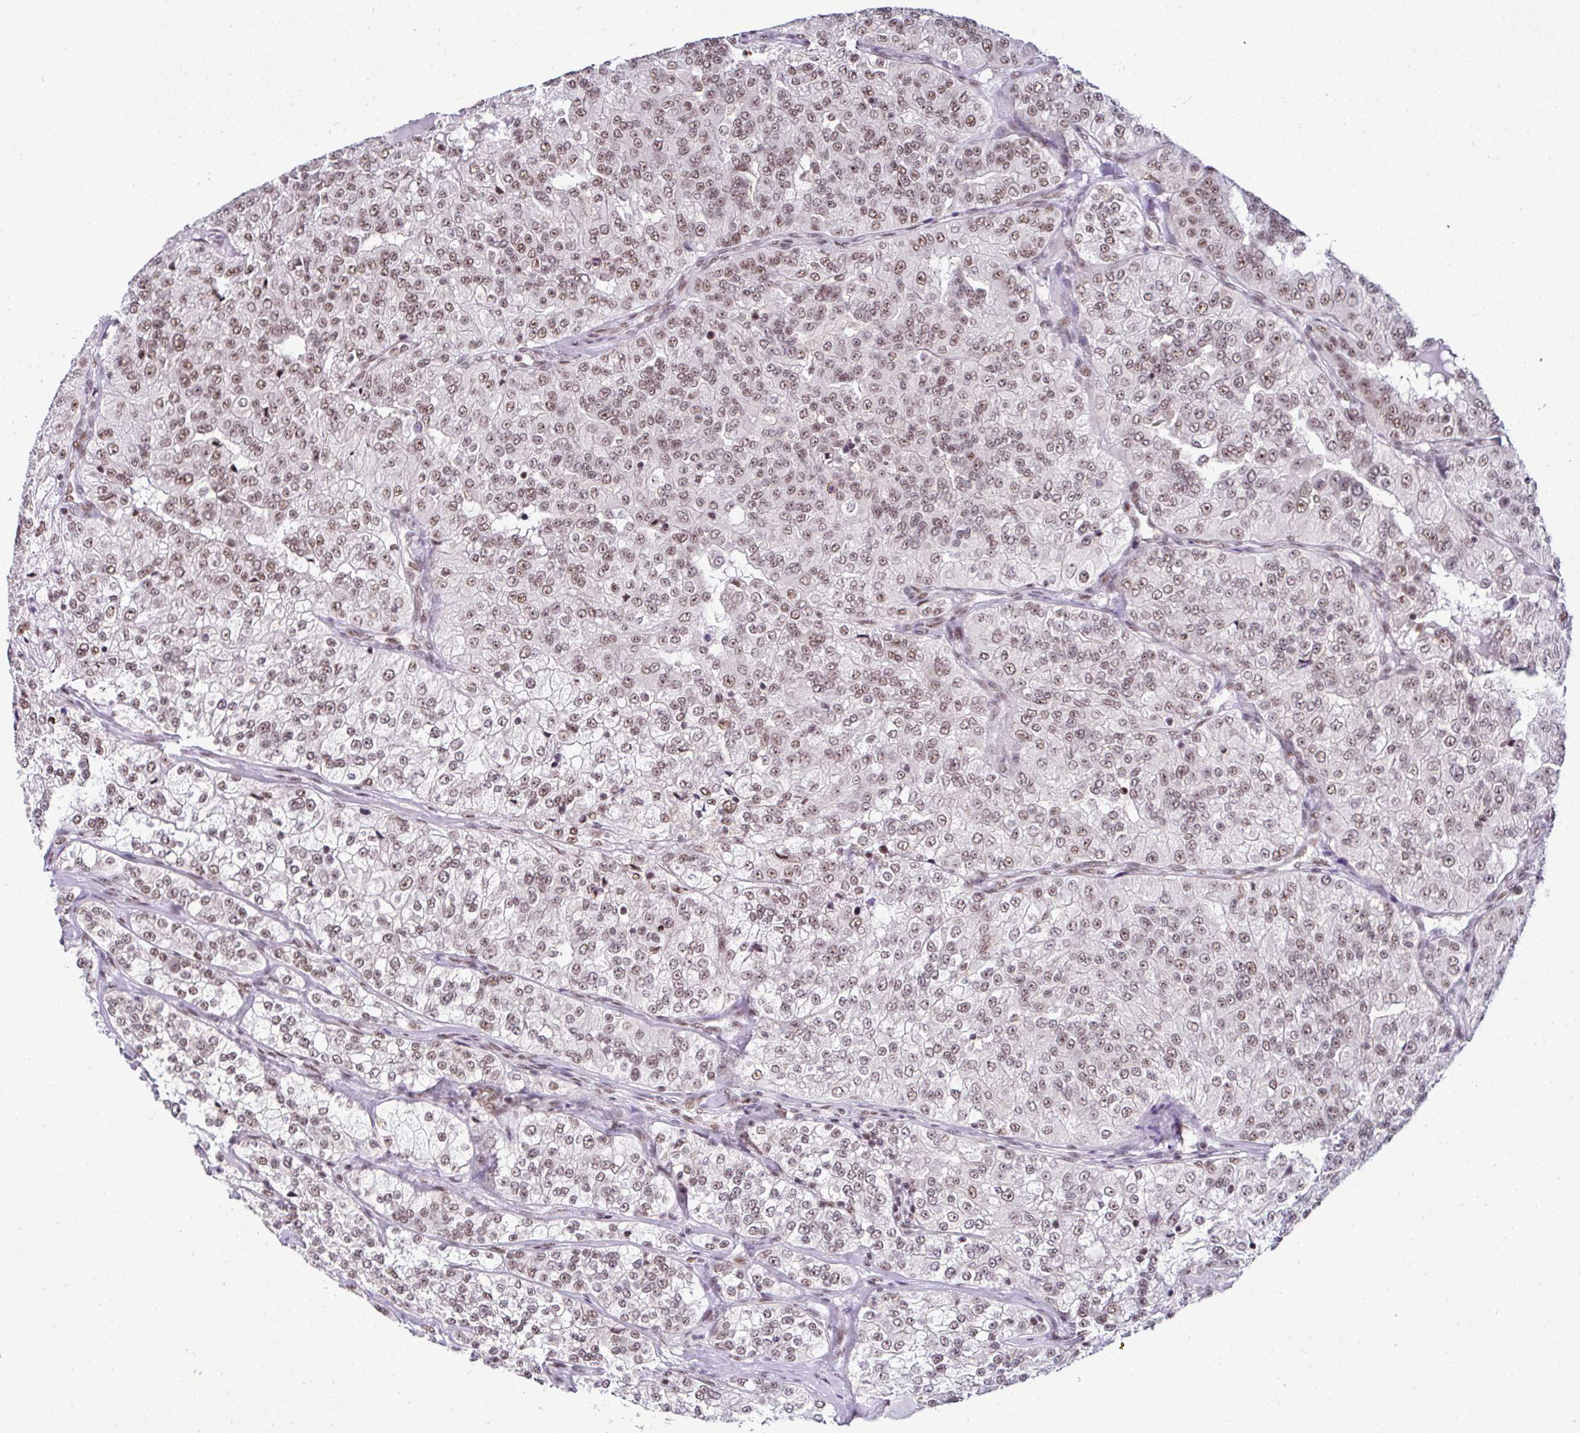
{"staining": {"intensity": "moderate", "quantity": ">75%", "location": "nuclear"}, "tissue": "renal cancer", "cell_type": "Tumor cells", "image_type": "cancer", "snomed": [{"axis": "morphology", "description": "Adenocarcinoma, NOS"}, {"axis": "topography", "description": "Kidney"}], "caption": "This histopathology image reveals immunohistochemistry staining of human renal cancer, with medium moderate nuclear expression in approximately >75% of tumor cells.", "gene": "PTPN2", "patient": {"sex": "female", "age": 63}}